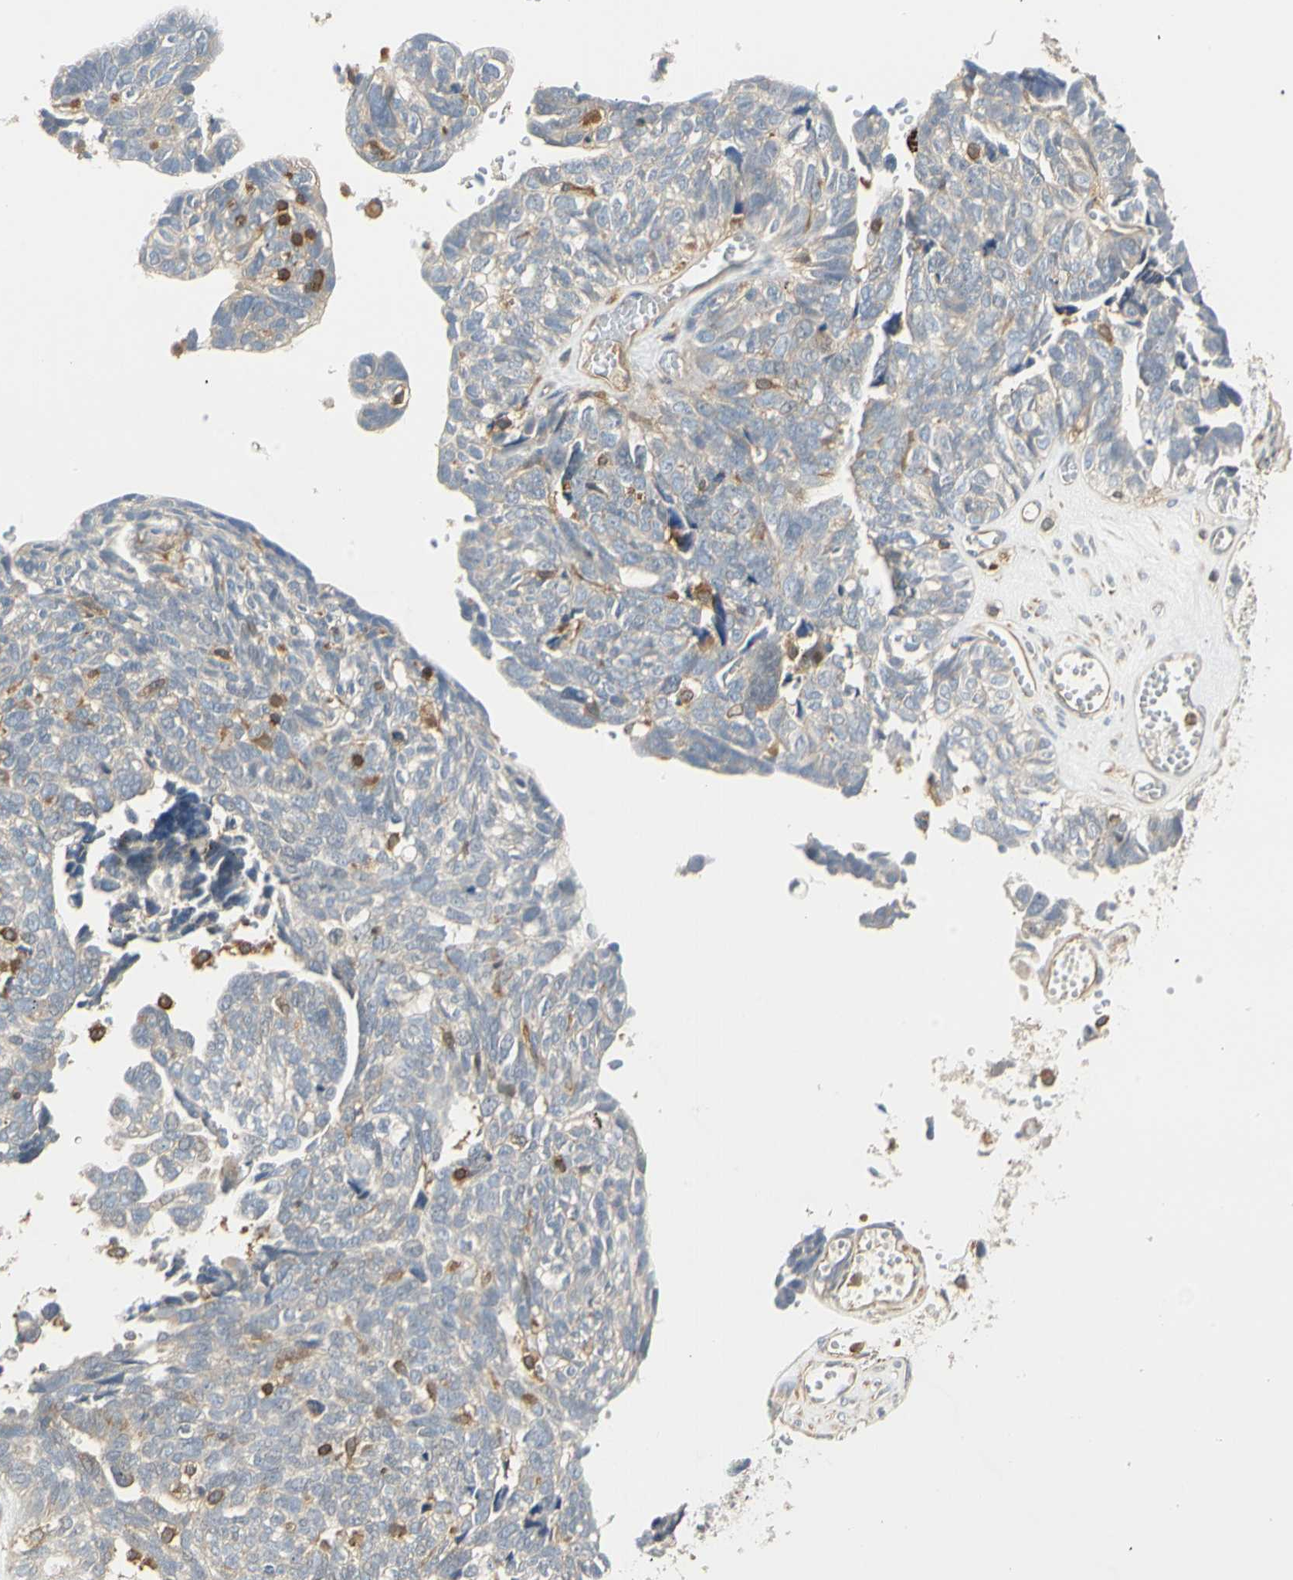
{"staining": {"intensity": "negative", "quantity": "none", "location": "none"}, "tissue": "ovarian cancer", "cell_type": "Tumor cells", "image_type": "cancer", "snomed": [{"axis": "morphology", "description": "Cystadenocarcinoma, serous, NOS"}, {"axis": "topography", "description": "Ovary"}], "caption": "Immunohistochemical staining of human ovarian cancer (serous cystadenocarcinoma) demonstrates no significant expression in tumor cells.", "gene": "CRLF3", "patient": {"sex": "female", "age": 79}}